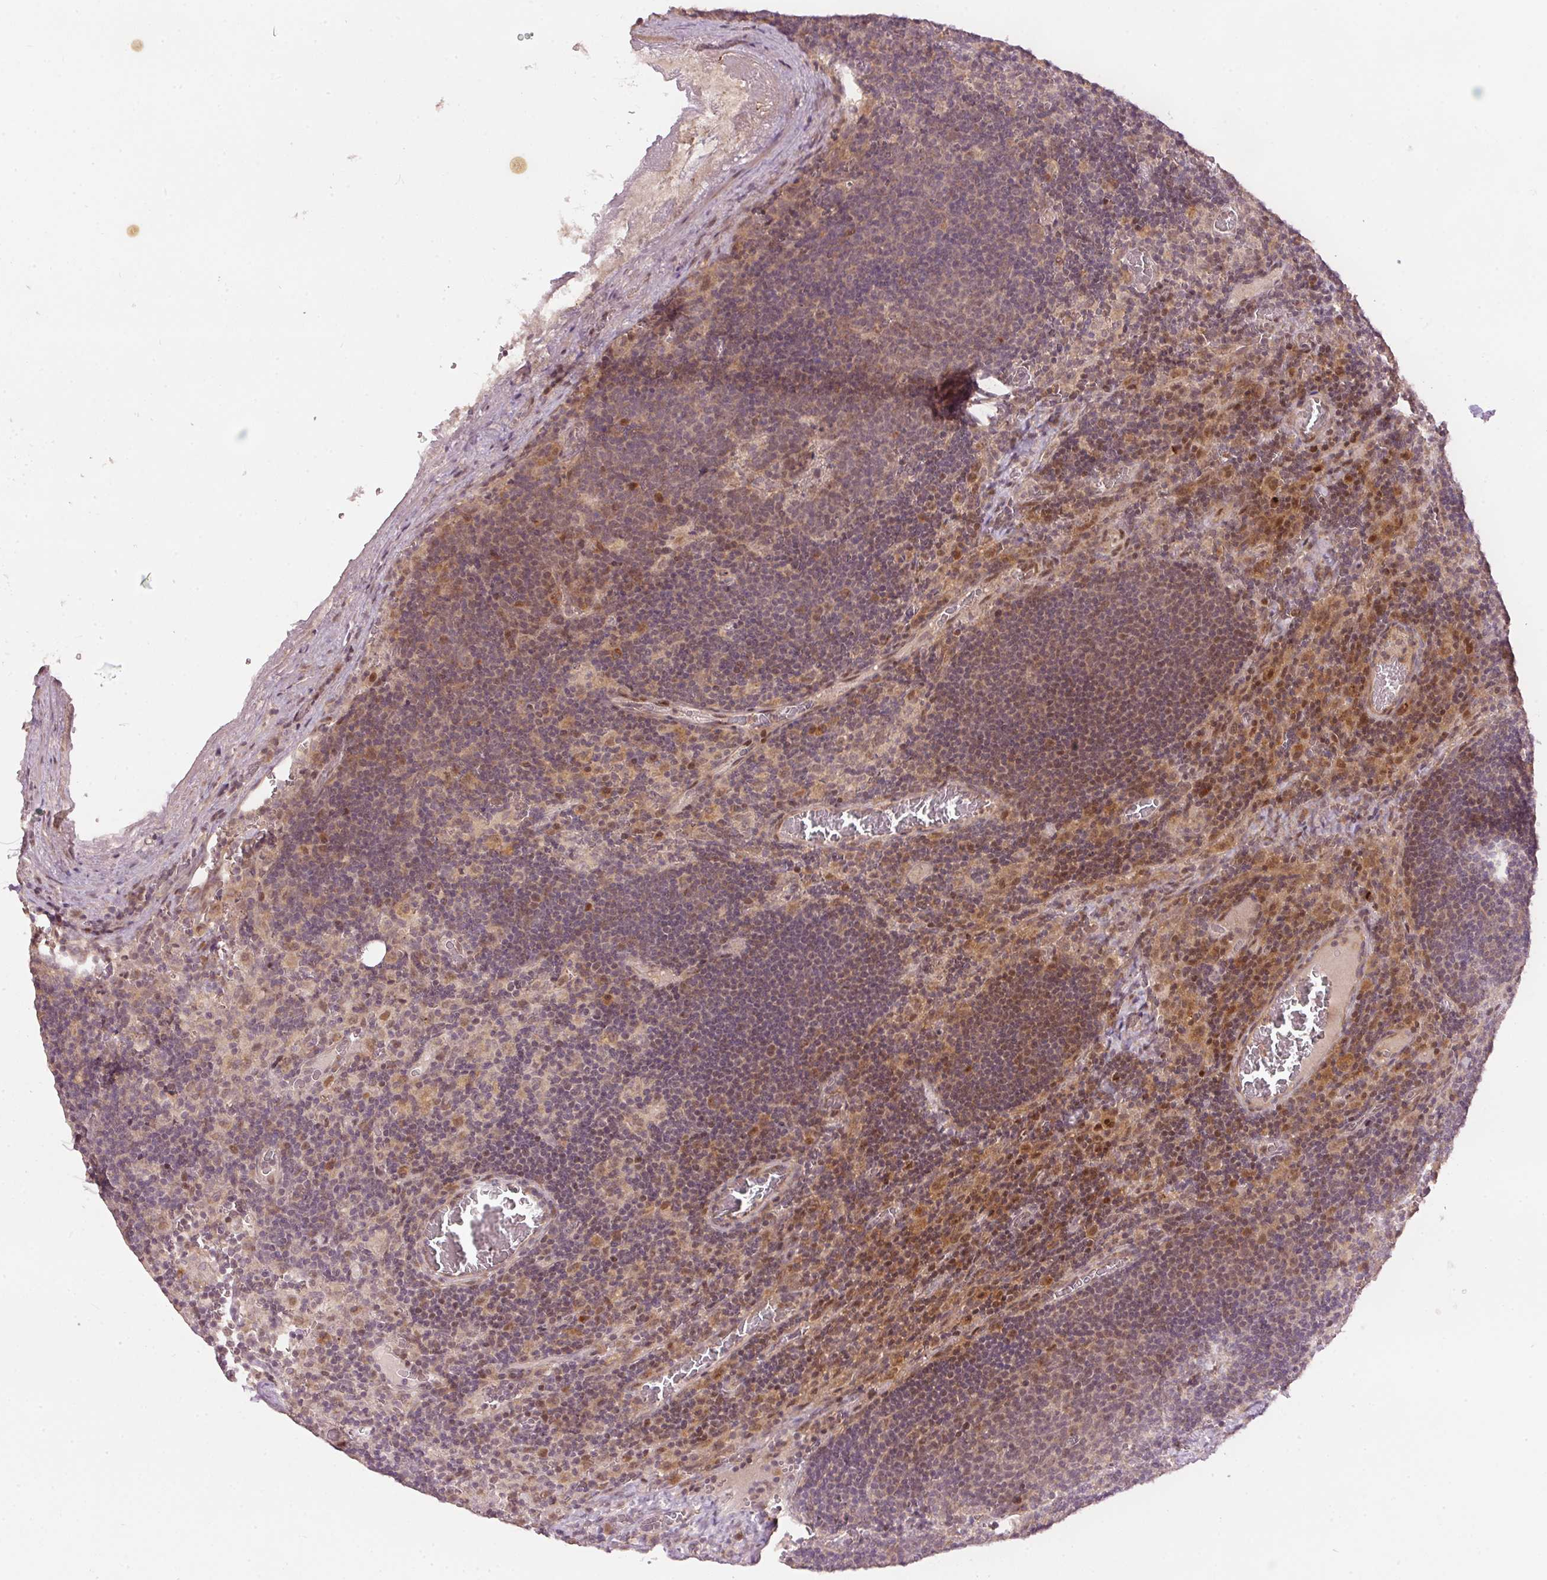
{"staining": {"intensity": "moderate", "quantity": "<25%", "location": "nuclear"}, "tissue": "lymph node", "cell_type": "Non-germinal center cells", "image_type": "normal", "snomed": [{"axis": "morphology", "description": "Normal tissue, NOS"}, {"axis": "topography", "description": "Lymph node"}], "caption": "Brown immunohistochemical staining in normal human lymph node demonstrates moderate nuclear staining in about <25% of non-germinal center cells. The staining was performed using DAB to visualize the protein expression in brown, while the nuclei were stained in blue with hematoxylin (Magnification: 20x).", "gene": "PCDHB1", "patient": {"sex": "male", "age": 50}}